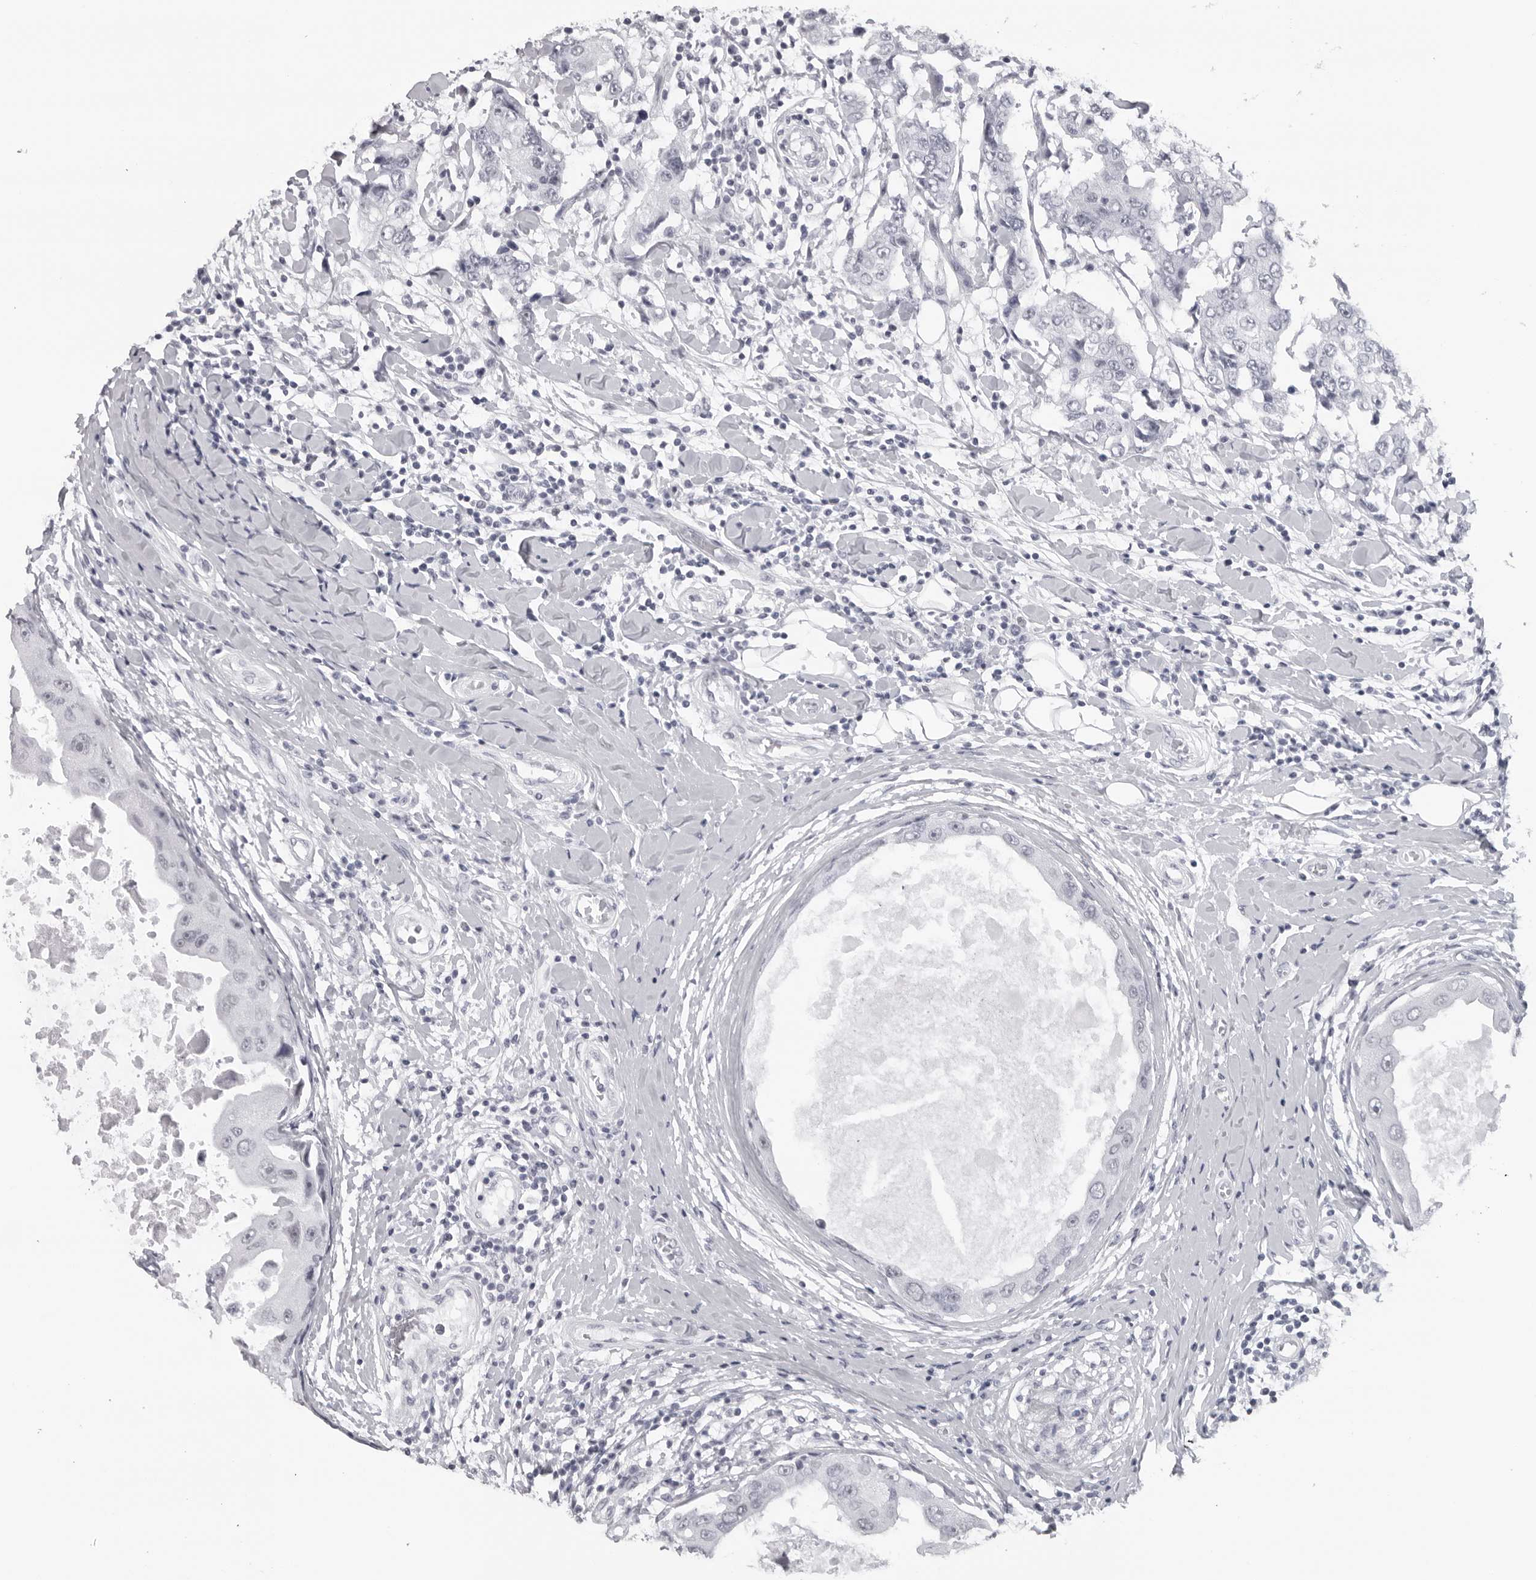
{"staining": {"intensity": "negative", "quantity": "none", "location": "none"}, "tissue": "breast cancer", "cell_type": "Tumor cells", "image_type": "cancer", "snomed": [{"axis": "morphology", "description": "Duct carcinoma"}, {"axis": "topography", "description": "Breast"}], "caption": "This is a micrograph of immunohistochemistry staining of breast invasive ductal carcinoma, which shows no staining in tumor cells.", "gene": "ESPN", "patient": {"sex": "female", "age": 27}}